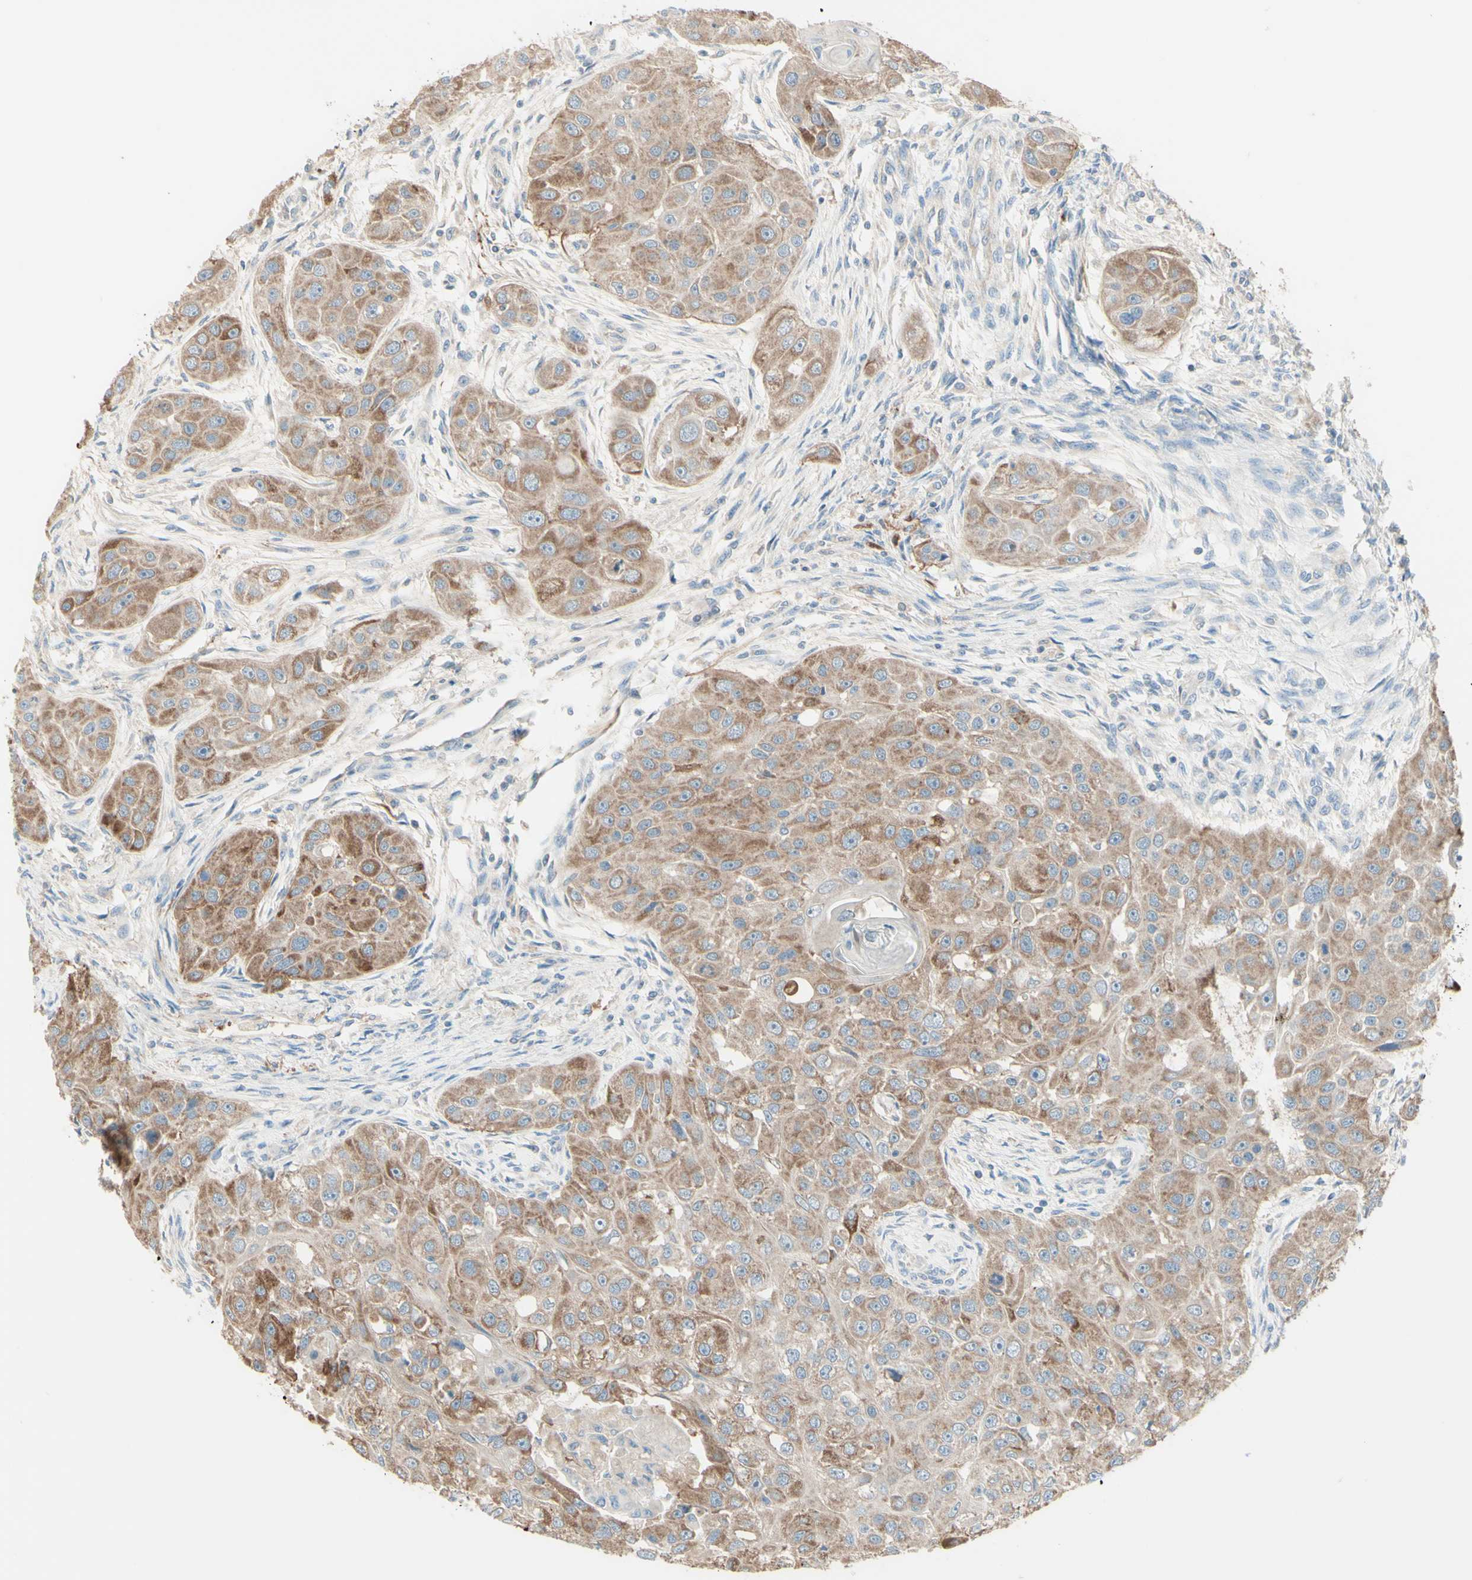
{"staining": {"intensity": "moderate", "quantity": ">75%", "location": "cytoplasmic/membranous"}, "tissue": "head and neck cancer", "cell_type": "Tumor cells", "image_type": "cancer", "snomed": [{"axis": "morphology", "description": "Normal tissue, NOS"}, {"axis": "morphology", "description": "Squamous cell carcinoma, NOS"}, {"axis": "topography", "description": "Skeletal muscle"}, {"axis": "topography", "description": "Head-Neck"}], "caption": "Tumor cells demonstrate medium levels of moderate cytoplasmic/membranous staining in approximately >75% of cells in human head and neck cancer (squamous cell carcinoma).", "gene": "ARMC10", "patient": {"sex": "male", "age": 51}}